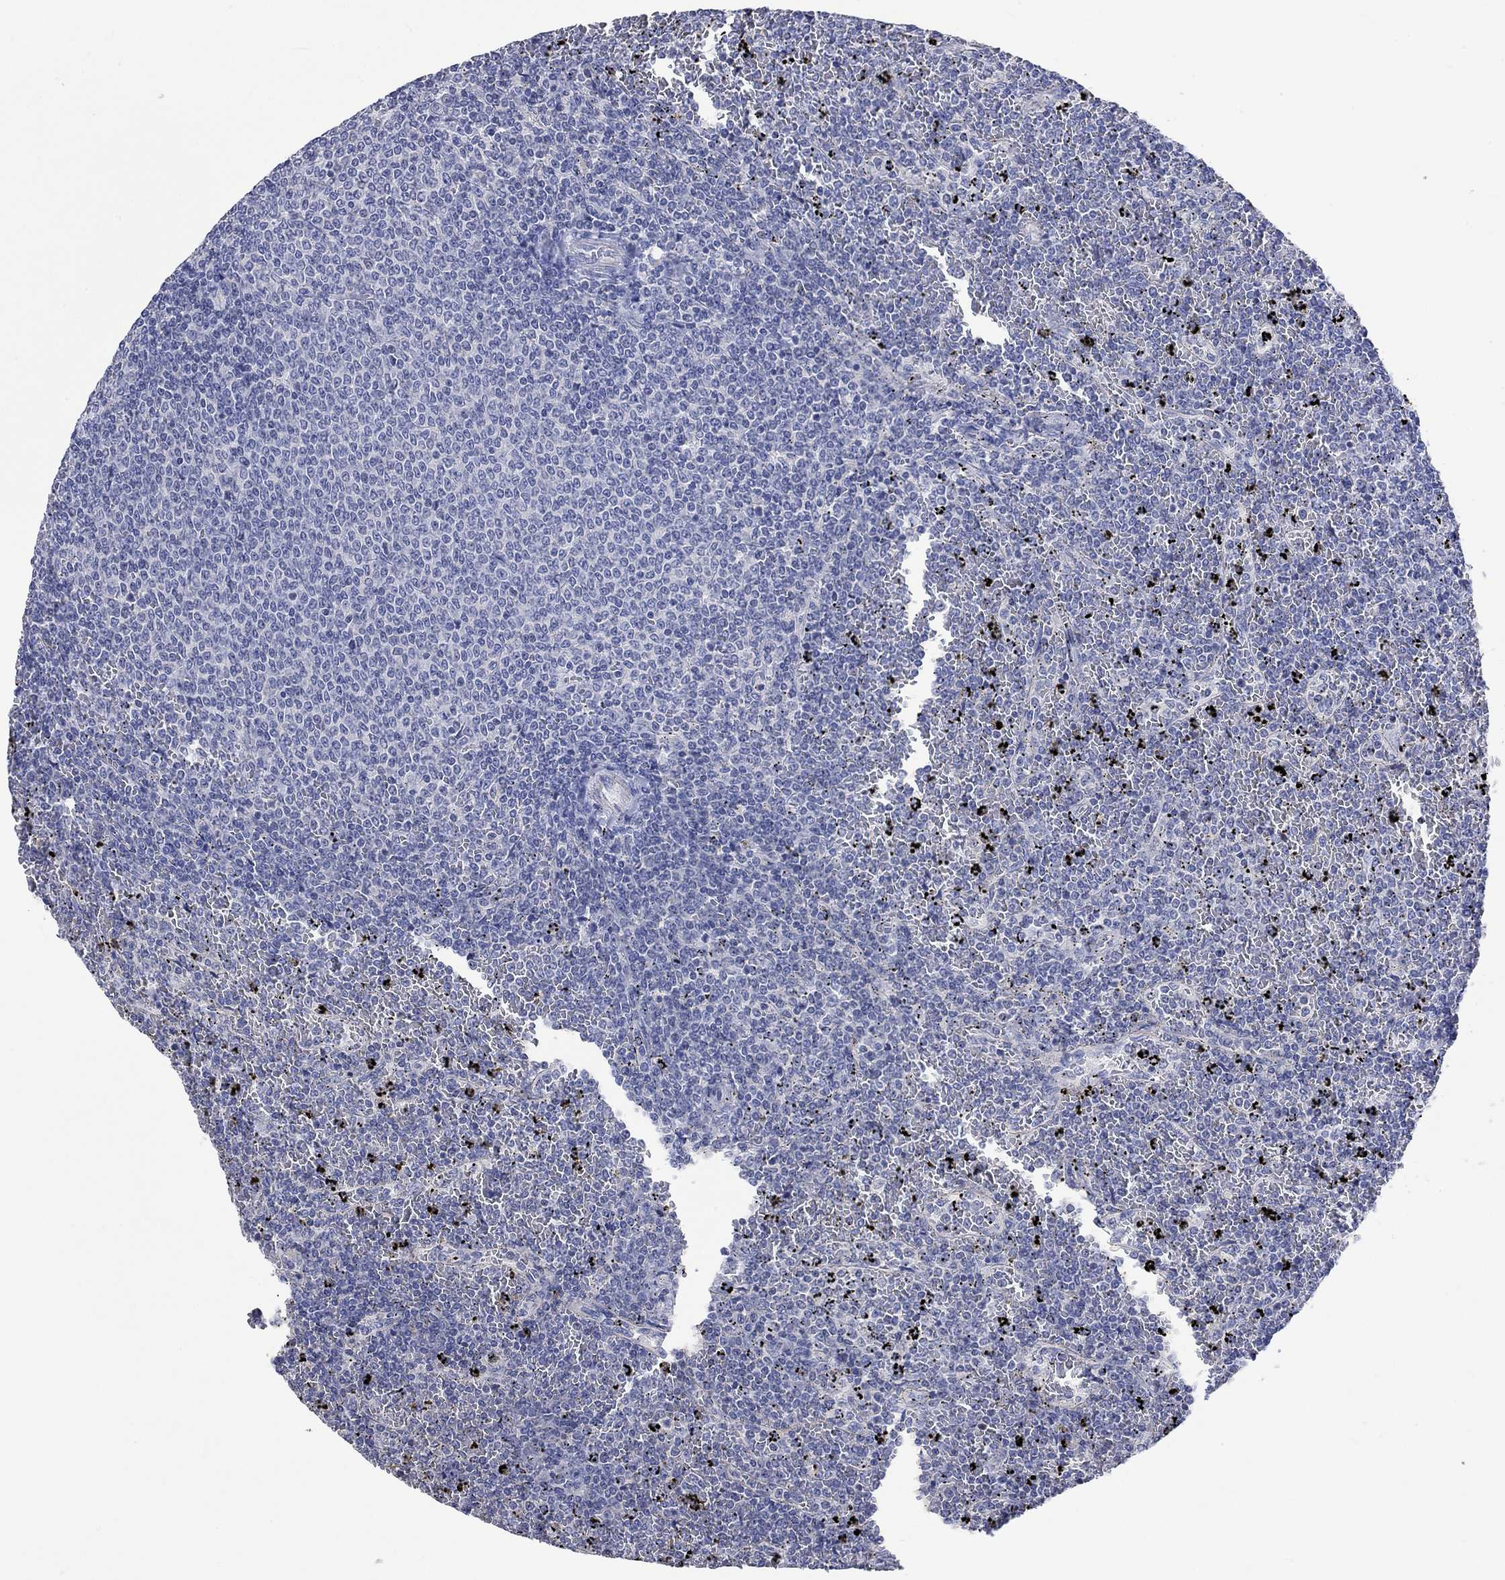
{"staining": {"intensity": "negative", "quantity": "none", "location": "none"}, "tissue": "lymphoma", "cell_type": "Tumor cells", "image_type": "cancer", "snomed": [{"axis": "morphology", "description": "Malignant lymphoma, non-Hodgkin's type, Low grade"}, {"axis": "topography", "description": "Spleen"}], "caption": "Tumor cells are negative for protein expression in human lymphoma.", "gene": "AGRP", "patient": {"sex": "female", "age": 77}}